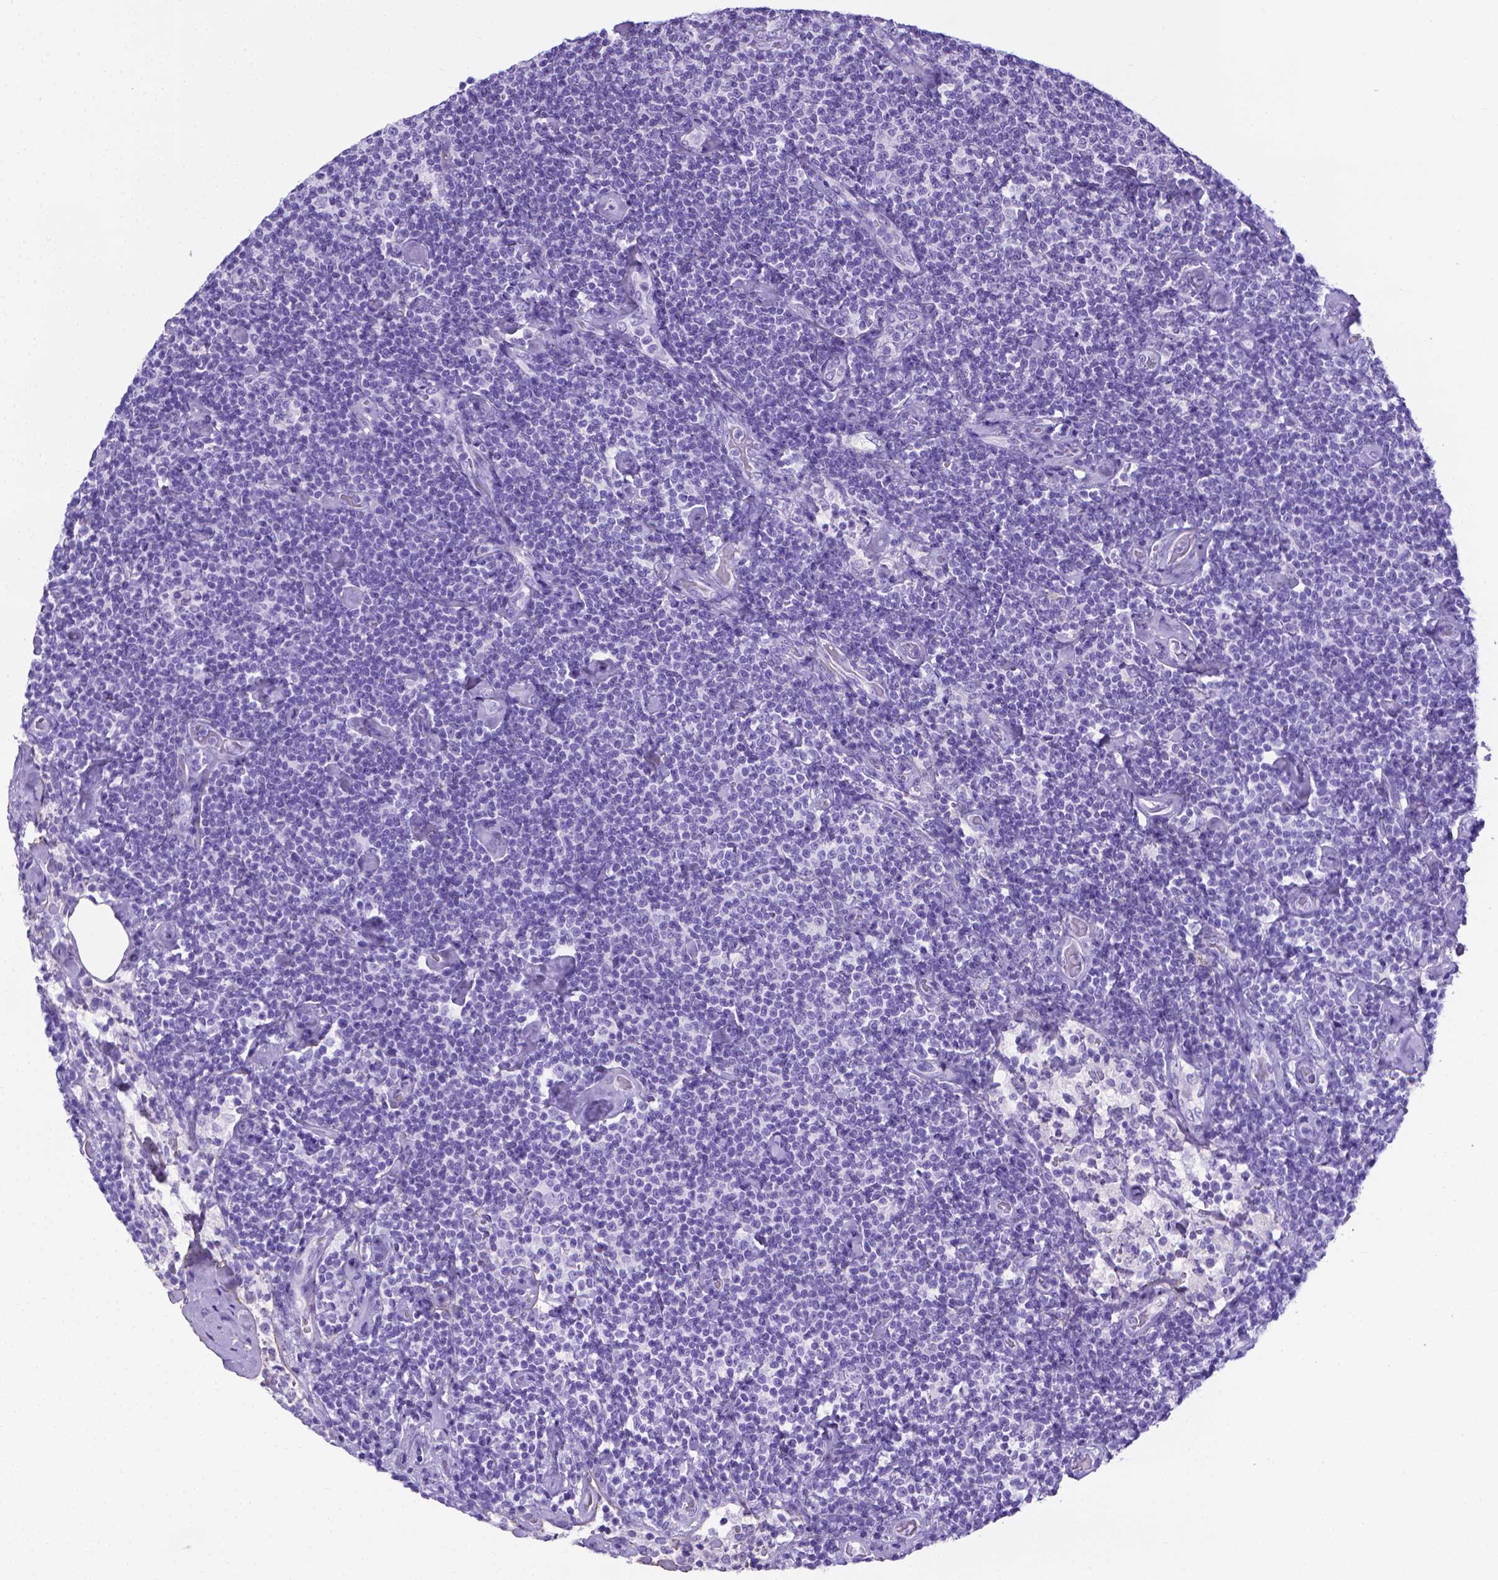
{"staining": {"intensity": "negative", "quantity": "none", "location": "none"}, "tissue": "lymphoma", "cell_type": "Tumor cells", "image_type": "cancer", "snomed": [{"axis": "morphology", "description": "Malignant lymphoma, non-Hodgkin's type, Low grade"}, {"axis": "topography", "description": "Lymph node"}], "caption": "DAB (3,3'-diaminobenzidine) immunohistochemical staining of human lymphoma shows no significant staining in tumor cells. (Brightfield microscopy of DAB (3,3'-diaminobenzidine) IHC at high magnification).", "gene": "MFAP2", "patient": {"sex": "male", "age": 81}}